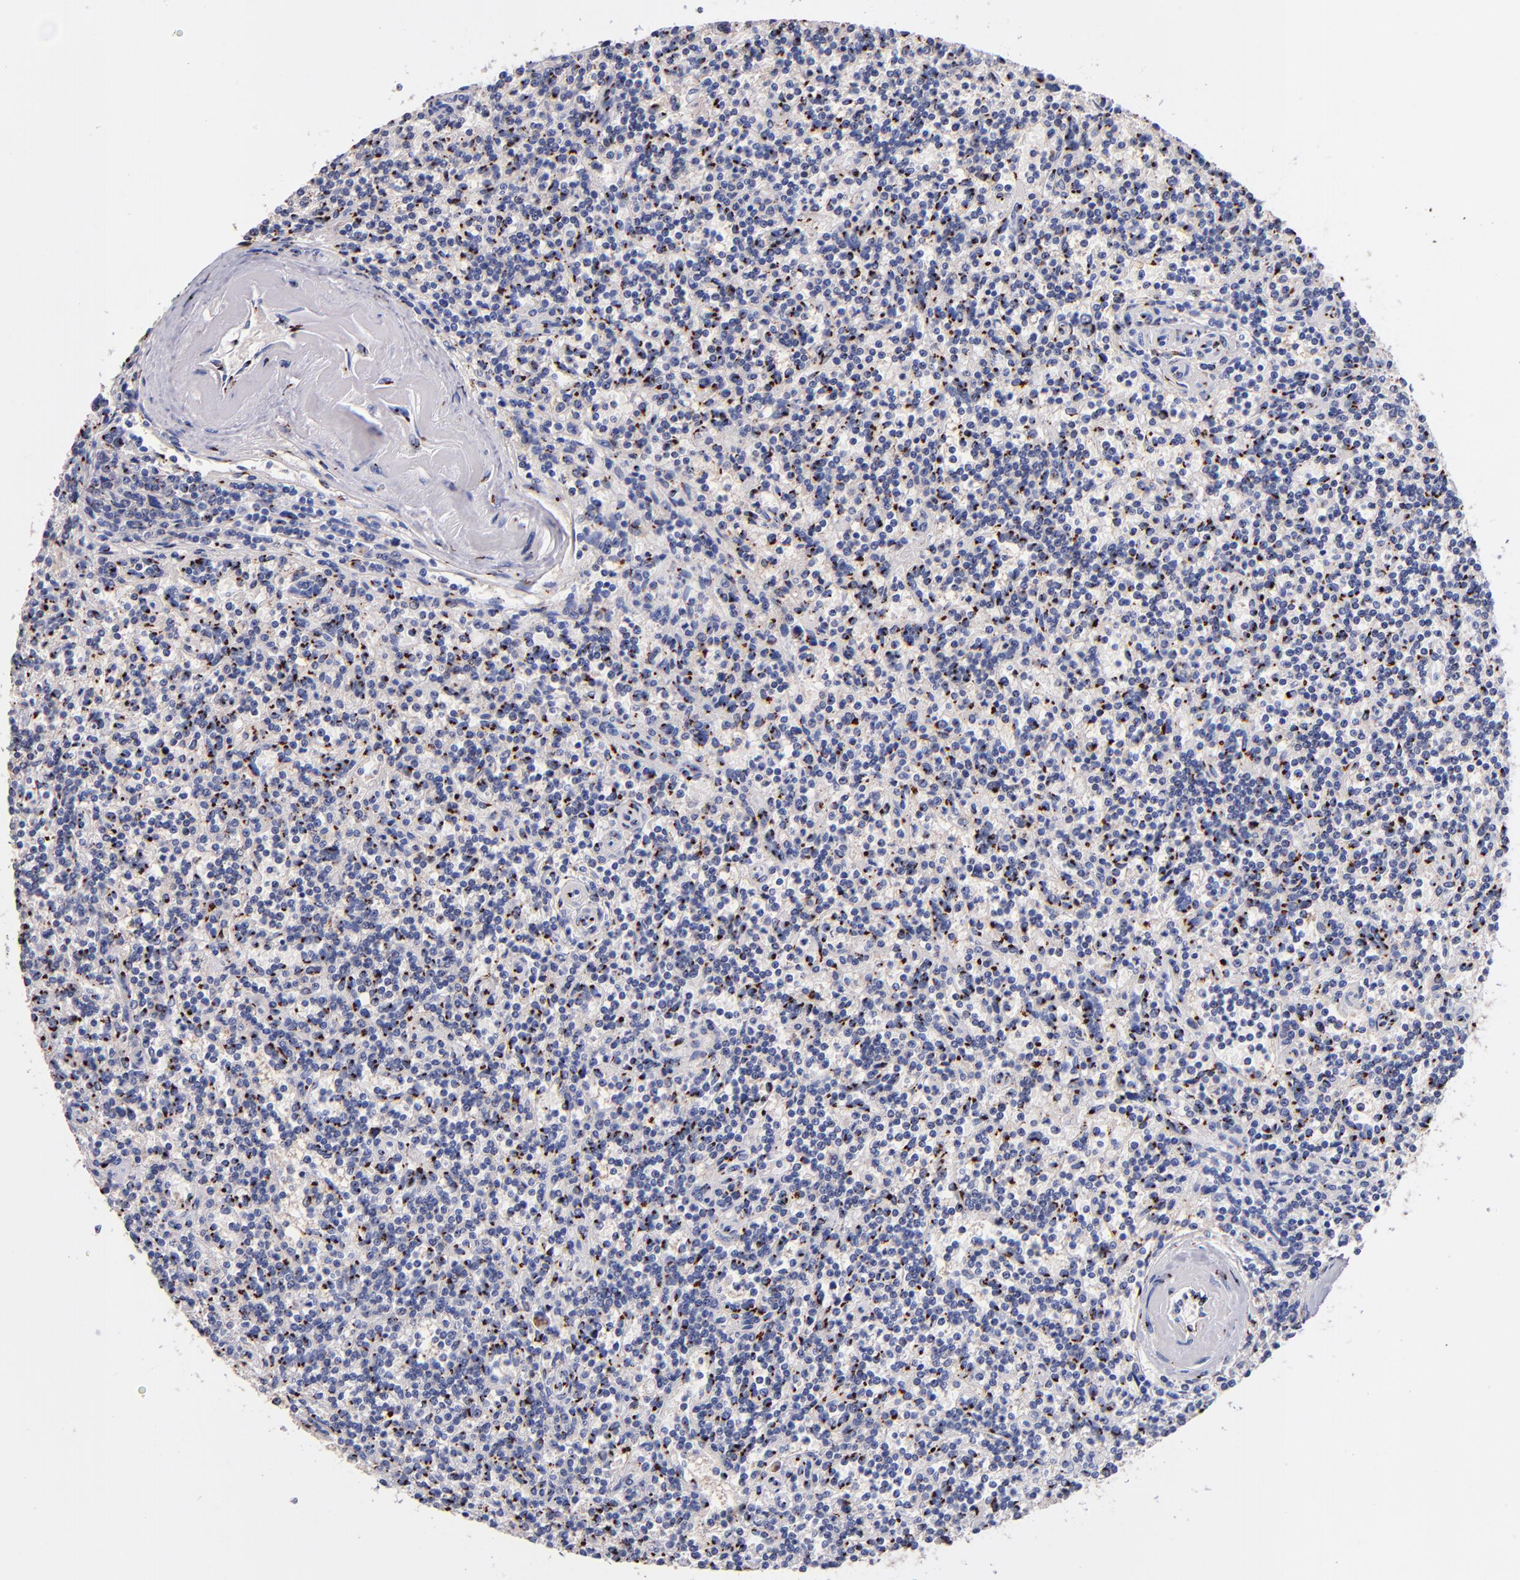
{"staining": {"intensity": "strong", "quantity": "25%-75%", "location": "cytoplasmic/membranous,nuclear"}, "tissue": "lymphoma", "cell_type": "Tumor cells", "image_type": "cancer", "snomed": [{"axis": "morphology", "description": "Malignant lymphoma, non-Hodgkin's type, Low grade"}, {"axis": "topography", "description": "Spleen"}], "caption": "DAB immunohistochemical staining of human lymphoma shows strong cytoplasmic/membranous and nuclear protein positivity in about 25%-75% of tumor cells.", "gene": "GOLIM4", "patient": {"sex": "male", "age": 73}}